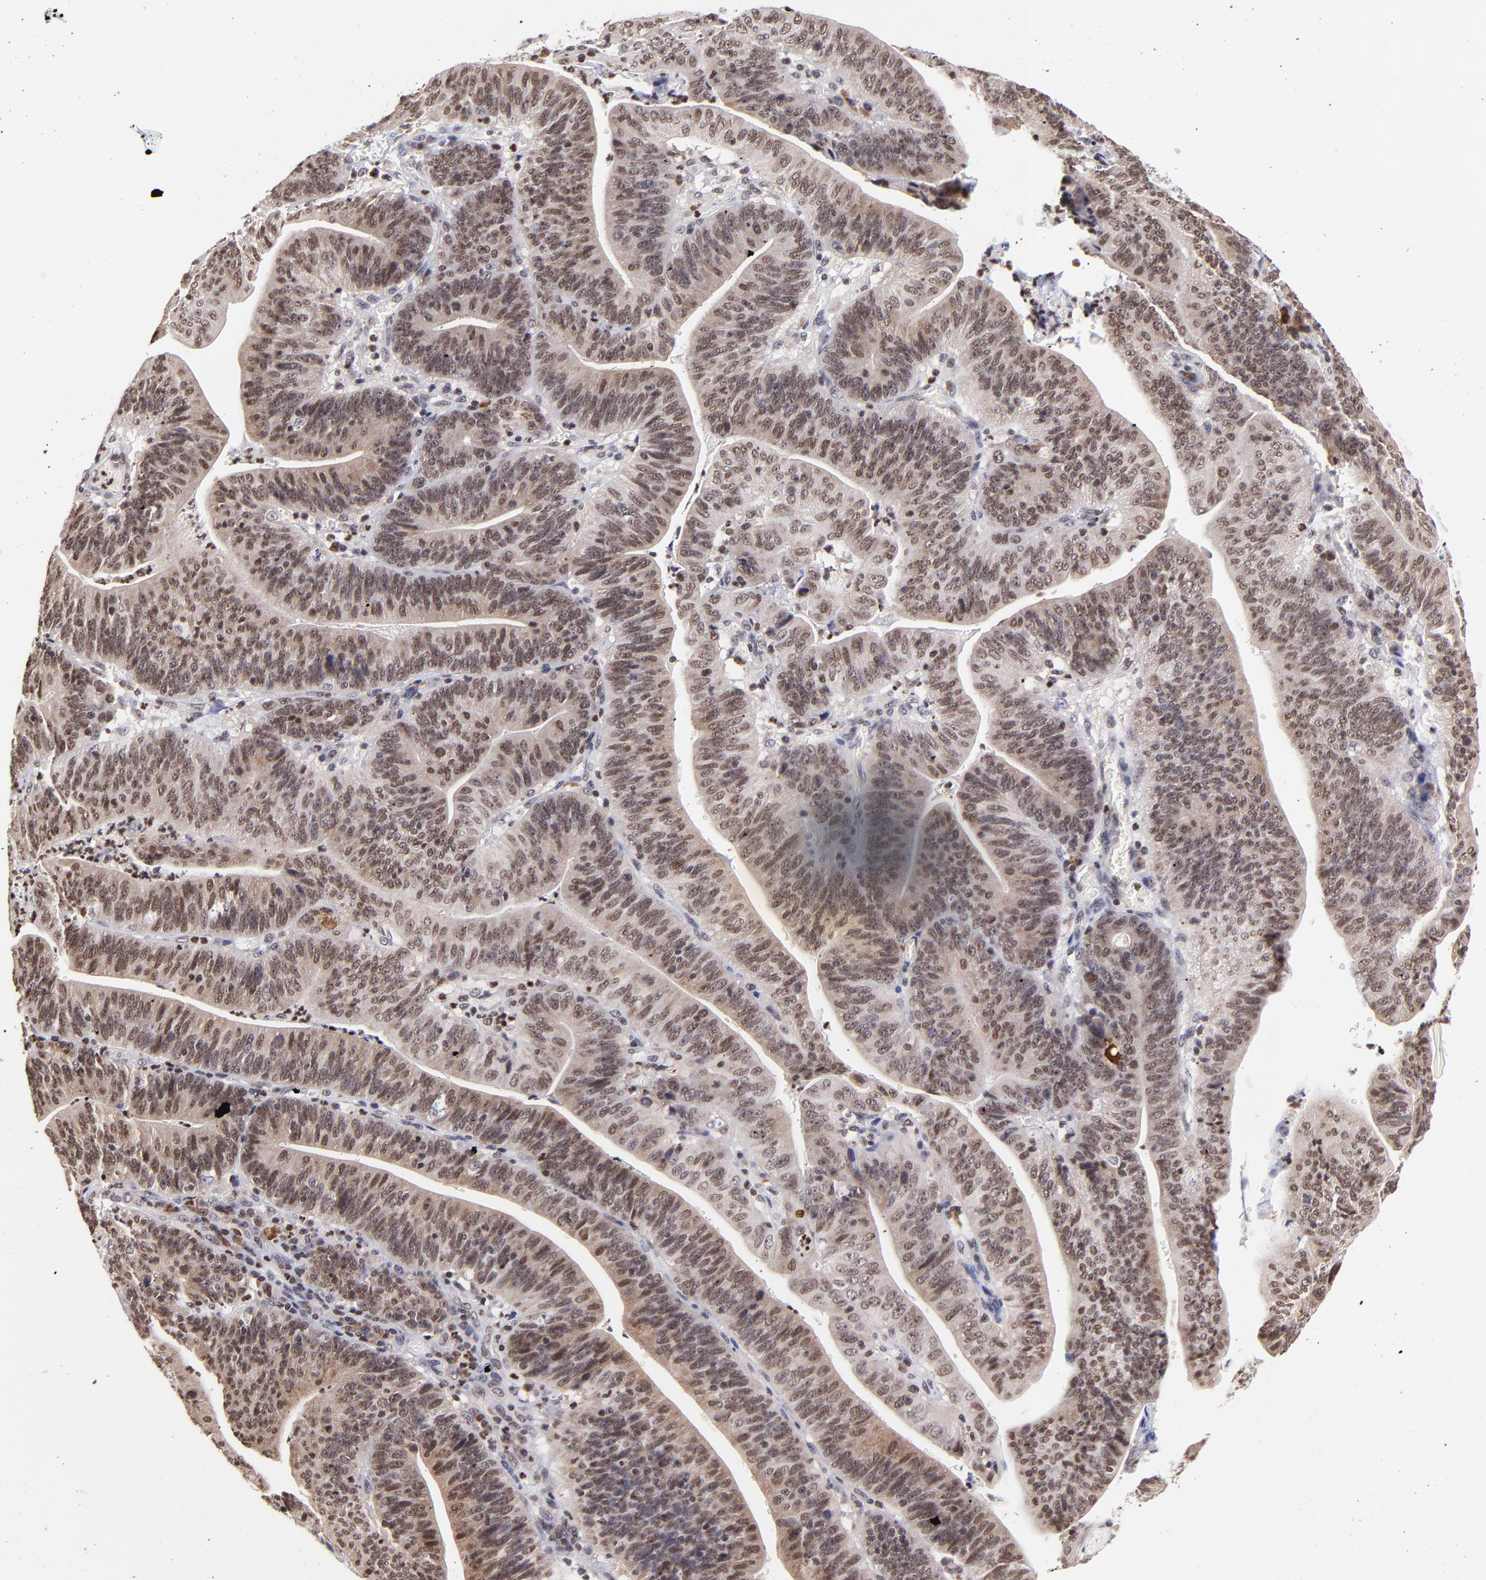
{"staining": {"intensity": "moderate", "quantity": ">75%", "location": "cytoplasmic/membranous,nuclear"}, "tissue": "stomach cancer", "cell_type": "Tumor cells", "image_type": "cancer", "snomed": [{"axis": "morphology", "description": "Adenocarcinoma, NOS"}, {"axis": "topography", "description": "Stomach, lower"}], "caption": "IHC of human stomach cancer (adenocarcinoma) demonstrates medium levels of moderate cytoplasmic/membranous and nuclear staining in about >75% of tumor cells.", "gene": "WDR25", "patient": {"sex": "female", "age": 86}}